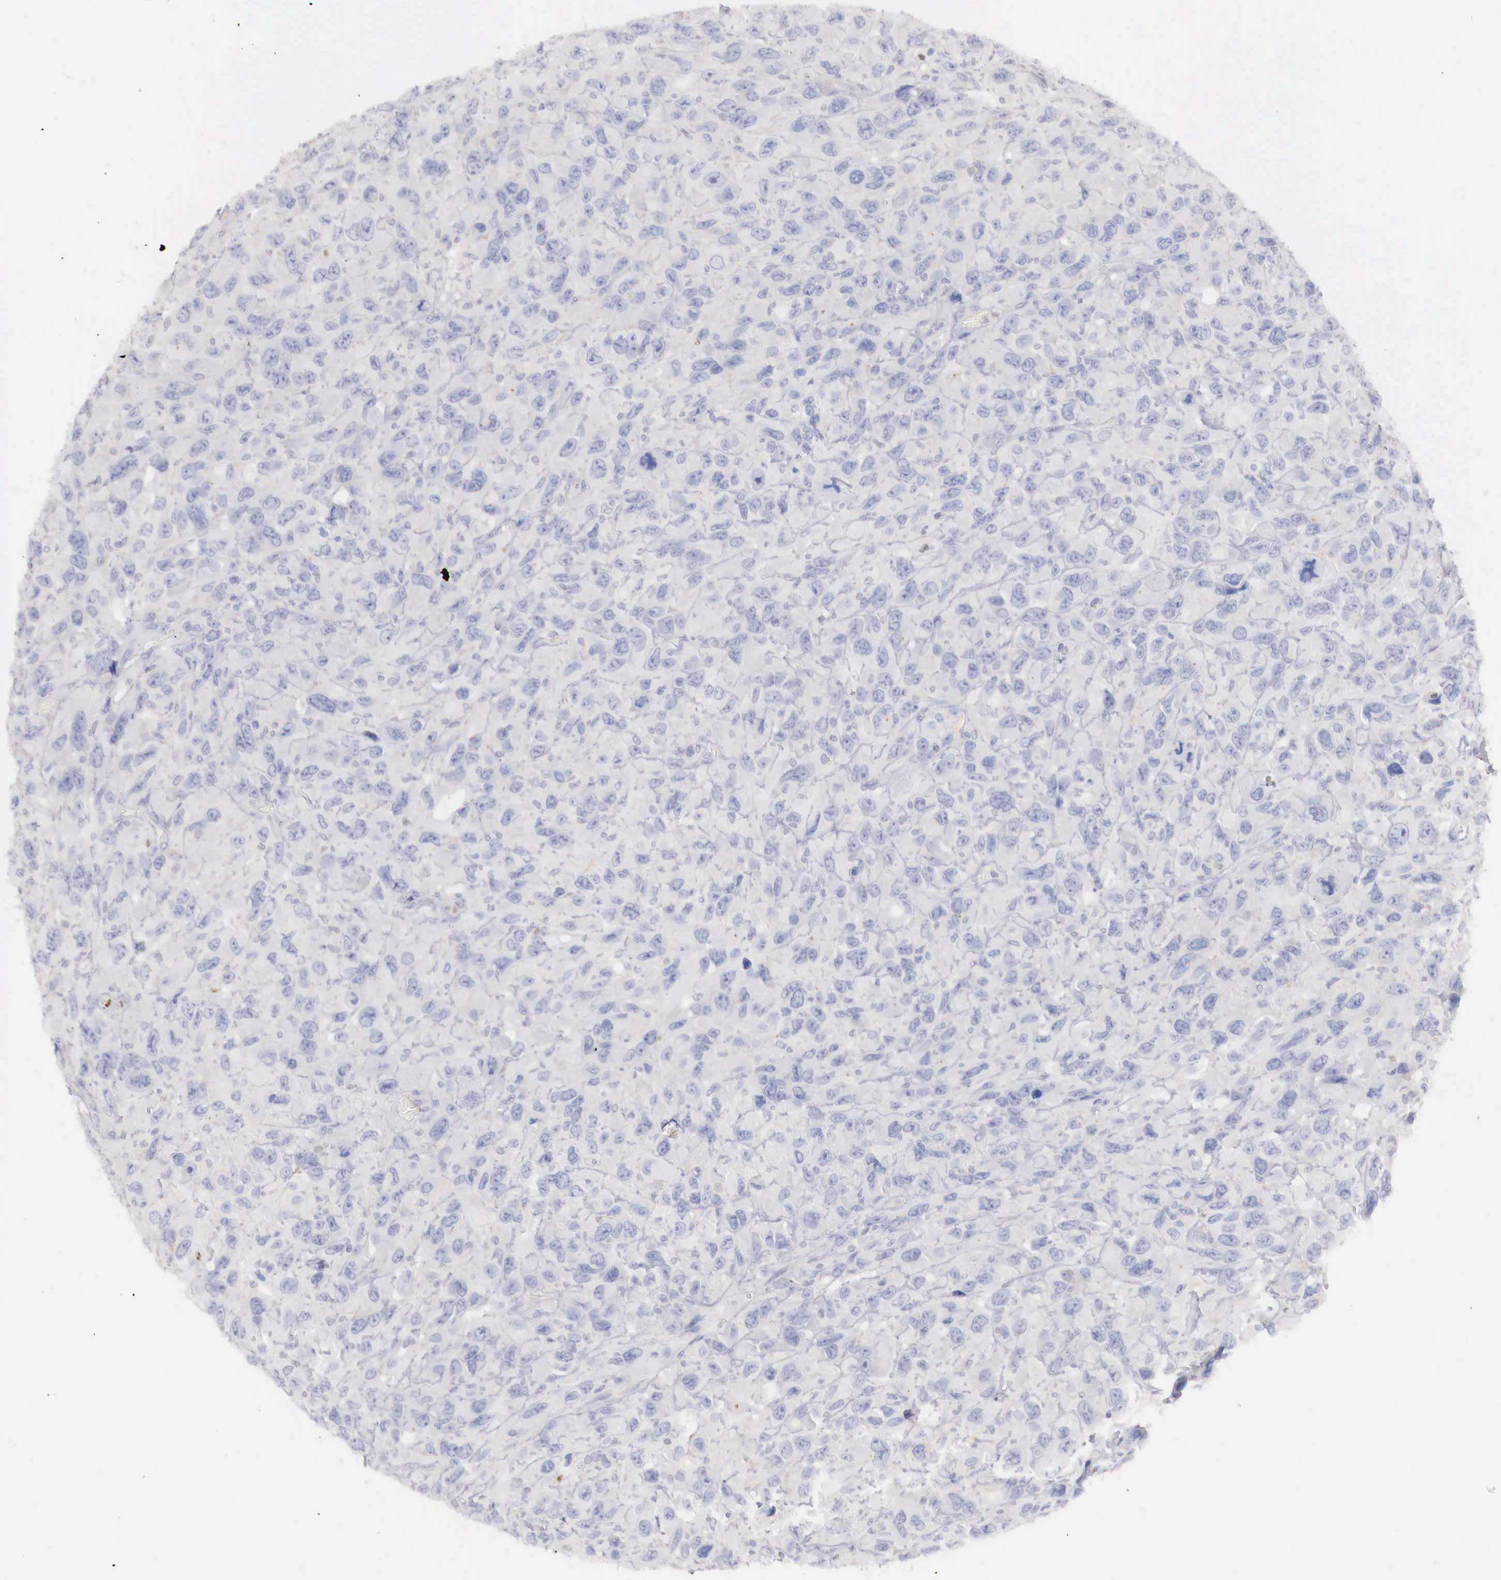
{"staining": {"intensity": "negative", "quantity": "none", "location": "none"}, "tissue": "renal cancer", "cell_type": "Tumor cells", "image_type": "cancer", "snomed": [{"axis": "morphology", "description": "Adenocarcinoma, NOS"}, {"axis": "topography", "description": "Kidney"}], "caption": "Adenocarcinoma (renal) was stained to show a protein in brown. There is no significant positivity in tumor cells.", "gene": "TRIM13", "patient": {"sex": "male", "age": 79}}